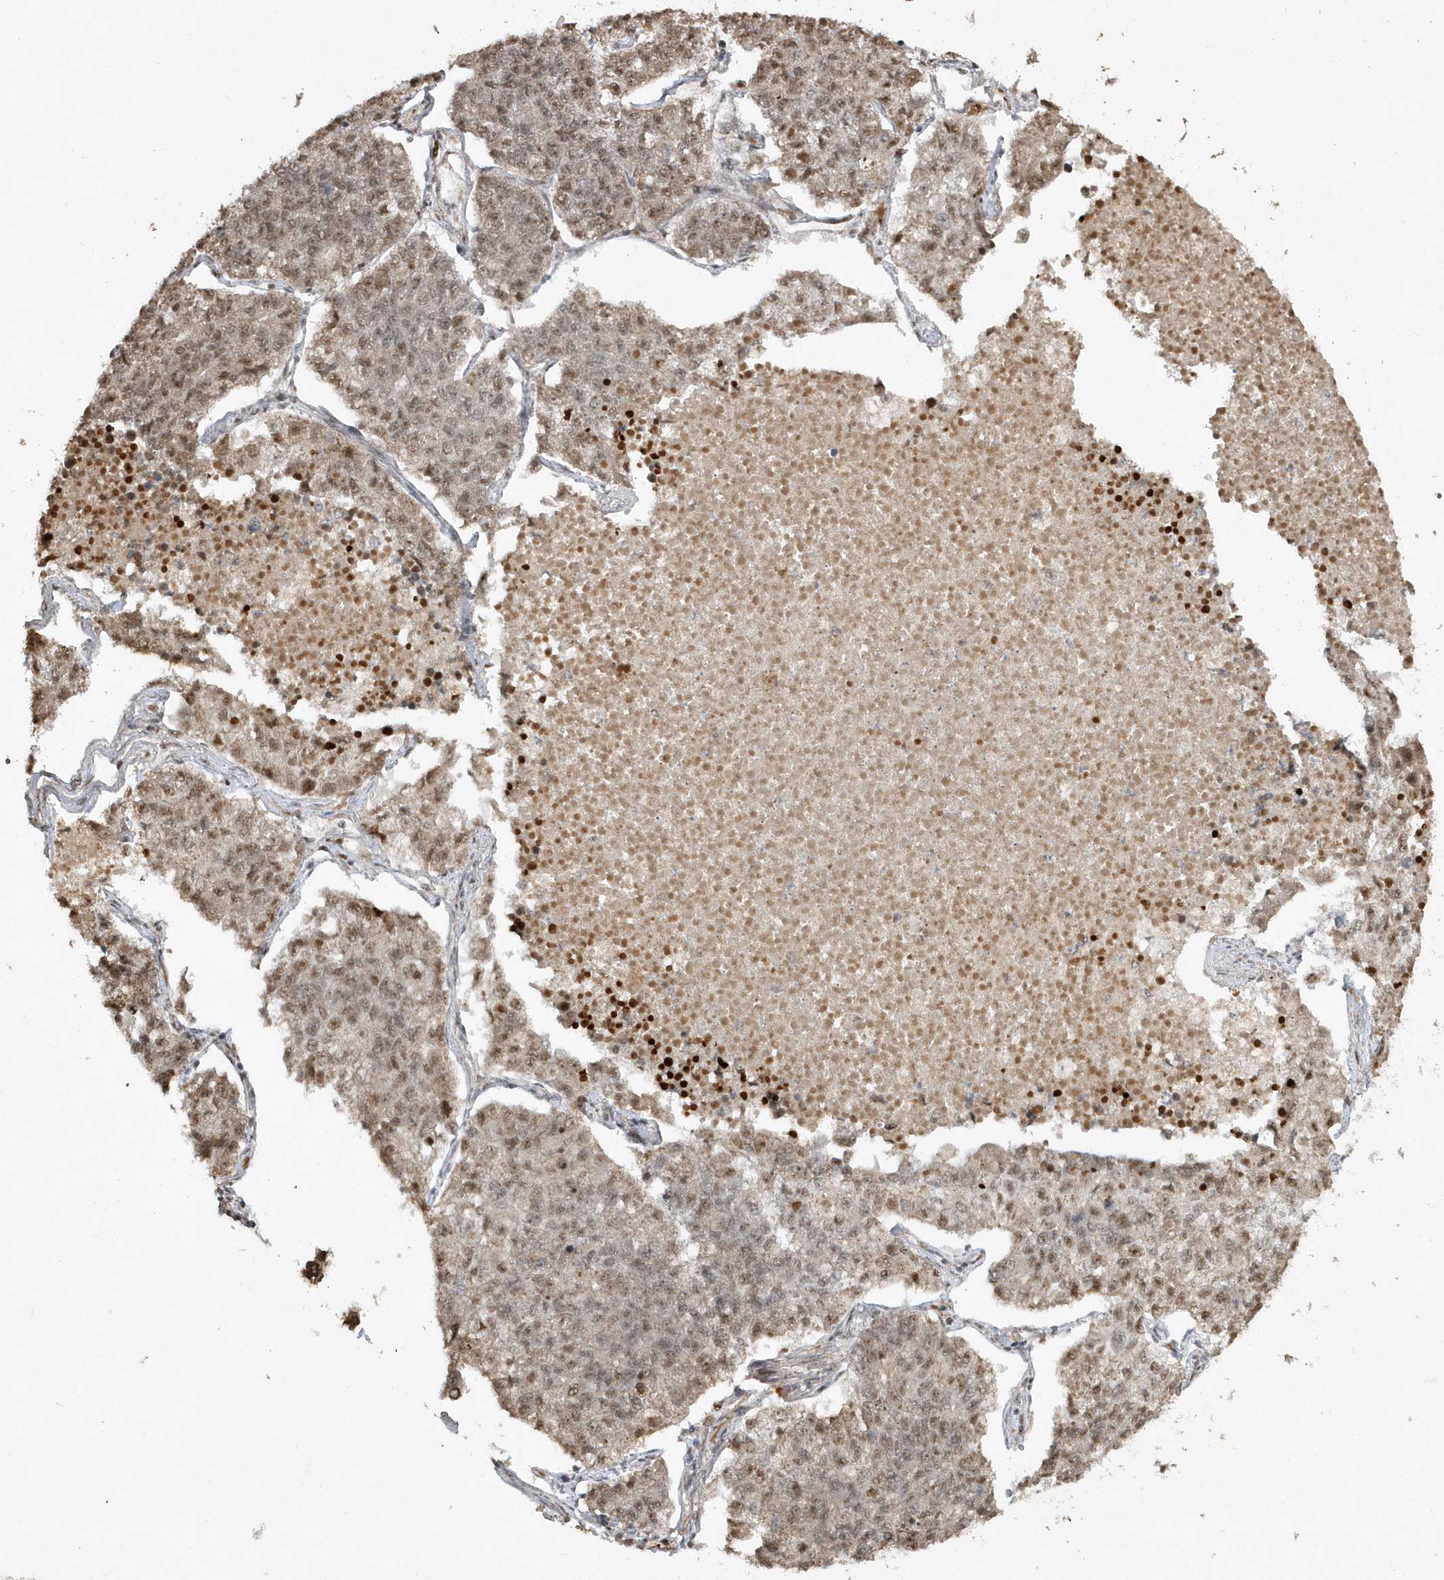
{"staining": {"intensity": "moderate", "quantity": ">75%", "location": "nuclear"}, "tissue": "lung cancer", "cell_type": "Tumor cells", "image_type": "cancer", "snomed": [{"axis": "morphology", "description": "Adenocarcinoma, NOS"}, {"axis": "topography", "description": "Lung"}], "caption": "Immunohistochemistry (IHC) image of human lung adenocarcinoma stained for a protein (brown), which reveals medium levels of moderate nuclear staining in approximately >75% of tumor cells.", "gene": "POLR3B", "patient": {"sex": "male", "age": 49}}